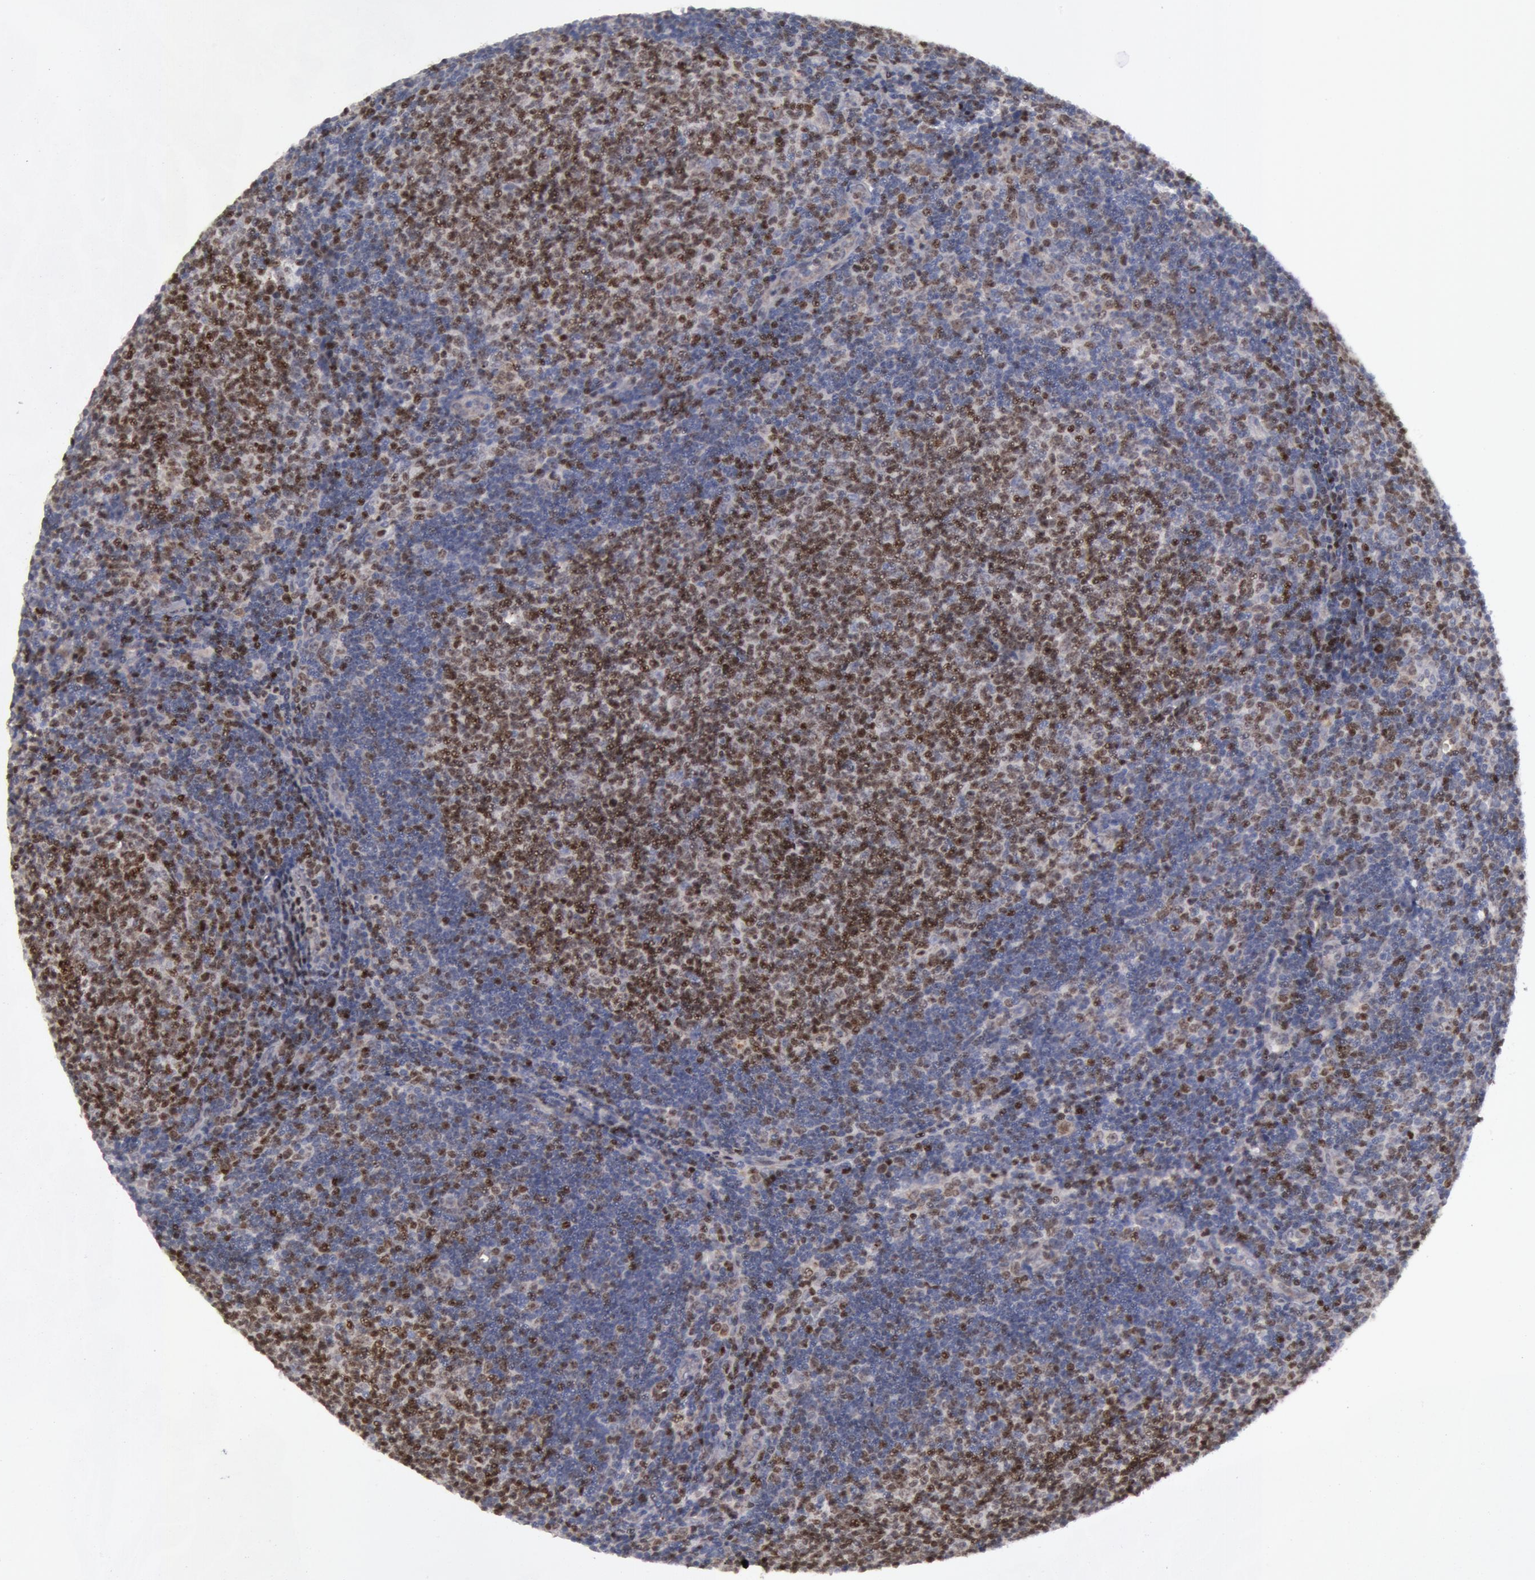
{"staining": {"intensity": "weak", "quantity": "25%-75%", "location": "nuclear"}, "tissue": "lymphoma", "cell_type": "Tumor cells", "image_type": "cancer", "snomed": [{"axis": "morphology", "description": "Malignant lymphoma, non-Hodgkin's type, Low grade"}, {"axis": "topography", "description": "Lymph node"}], "caption": "Tumor cells display low levels of weak nuclear staining in approximately 25%-75% of cells in human lymphoma. (brown staining indicates protein expression, while blue staining denotes nuclei).", "gene": "ERBB2", "patient": {"sex": "male", "age": 49}}